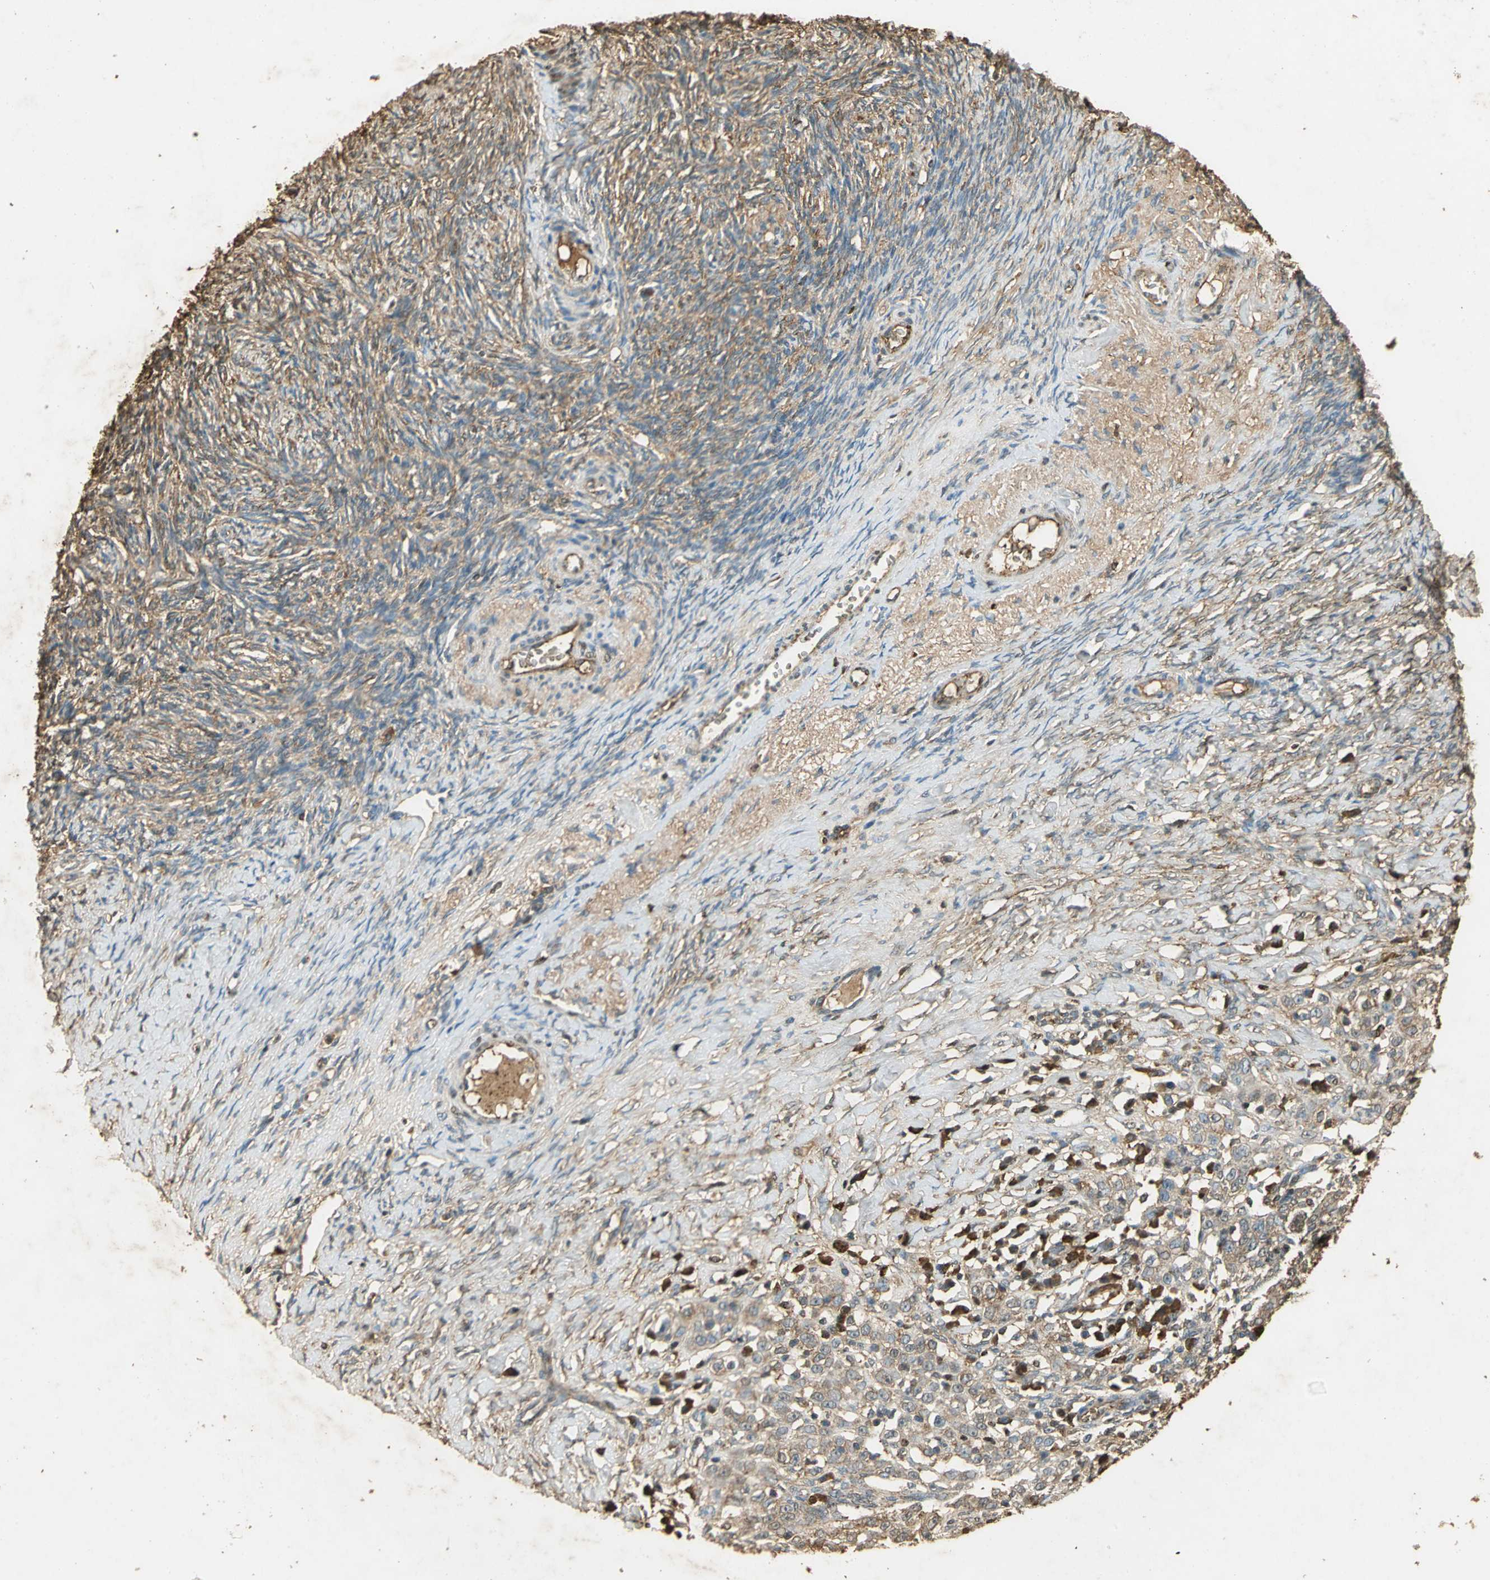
{"staining": {"intensity": "moderate", "quantity": ">75%", "location": "cytoplasmic/membranous"}, "tissue": "ovarian cancer", "cell_type": "Tumor cells", "image_type": "cancer", "snomed": [{"axis": "morphology", "description": "Normal tissue, NOS"}, {"axis": "morphology", "description": "Cystadenocarcinoma, serous, NOS"}, {"axis": "topography", "description": "Ovary"}], "caption": "Human ovarian cancer stained with a brown dye displays moderate cytoplasmic/membranous positive positivity in approximately >75% of tumor cells.", "gene": "GAPDH", "patient": {"sex": "female", "age": 62}}